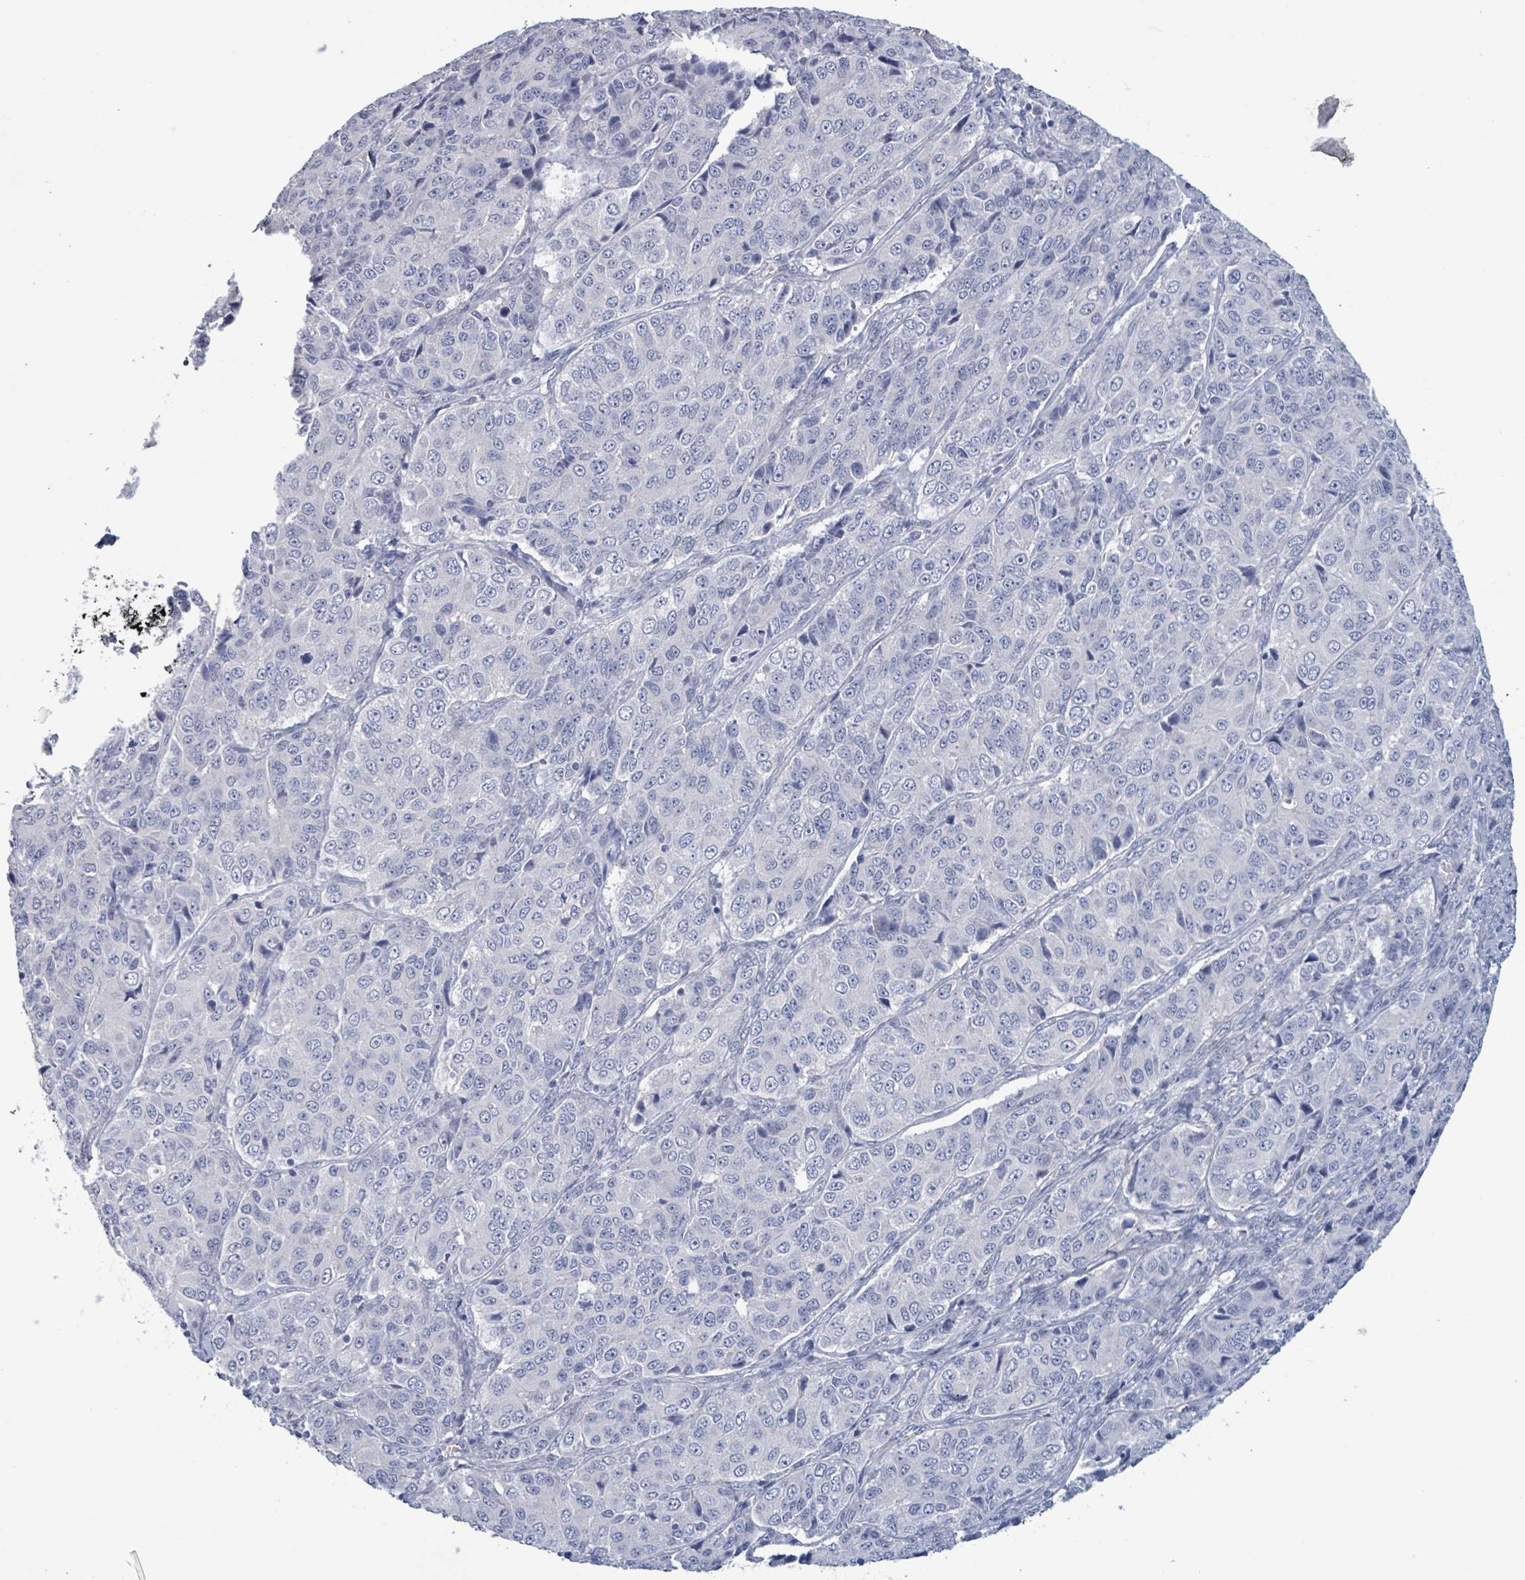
{"staining": {"intensity": "negative", "quantity": "none", "location": "none"}, "tissue": "ovarian cancer", "cell_type": "Tumor cells", "image_type": "cancer", "snomed": [{"axis": "morphology", "description": "Carcinoma, endometroid"}, {"axis": "topography", "description": "Ovary"}], "caption": "This is an immunohistochemistry (IHC) micrograph of human ovarian cancer (endometroid carcinoma). There is no positivity in tumor cells.", "gene": "PKLR", "patient": {"sex": "female", "age": 51}}